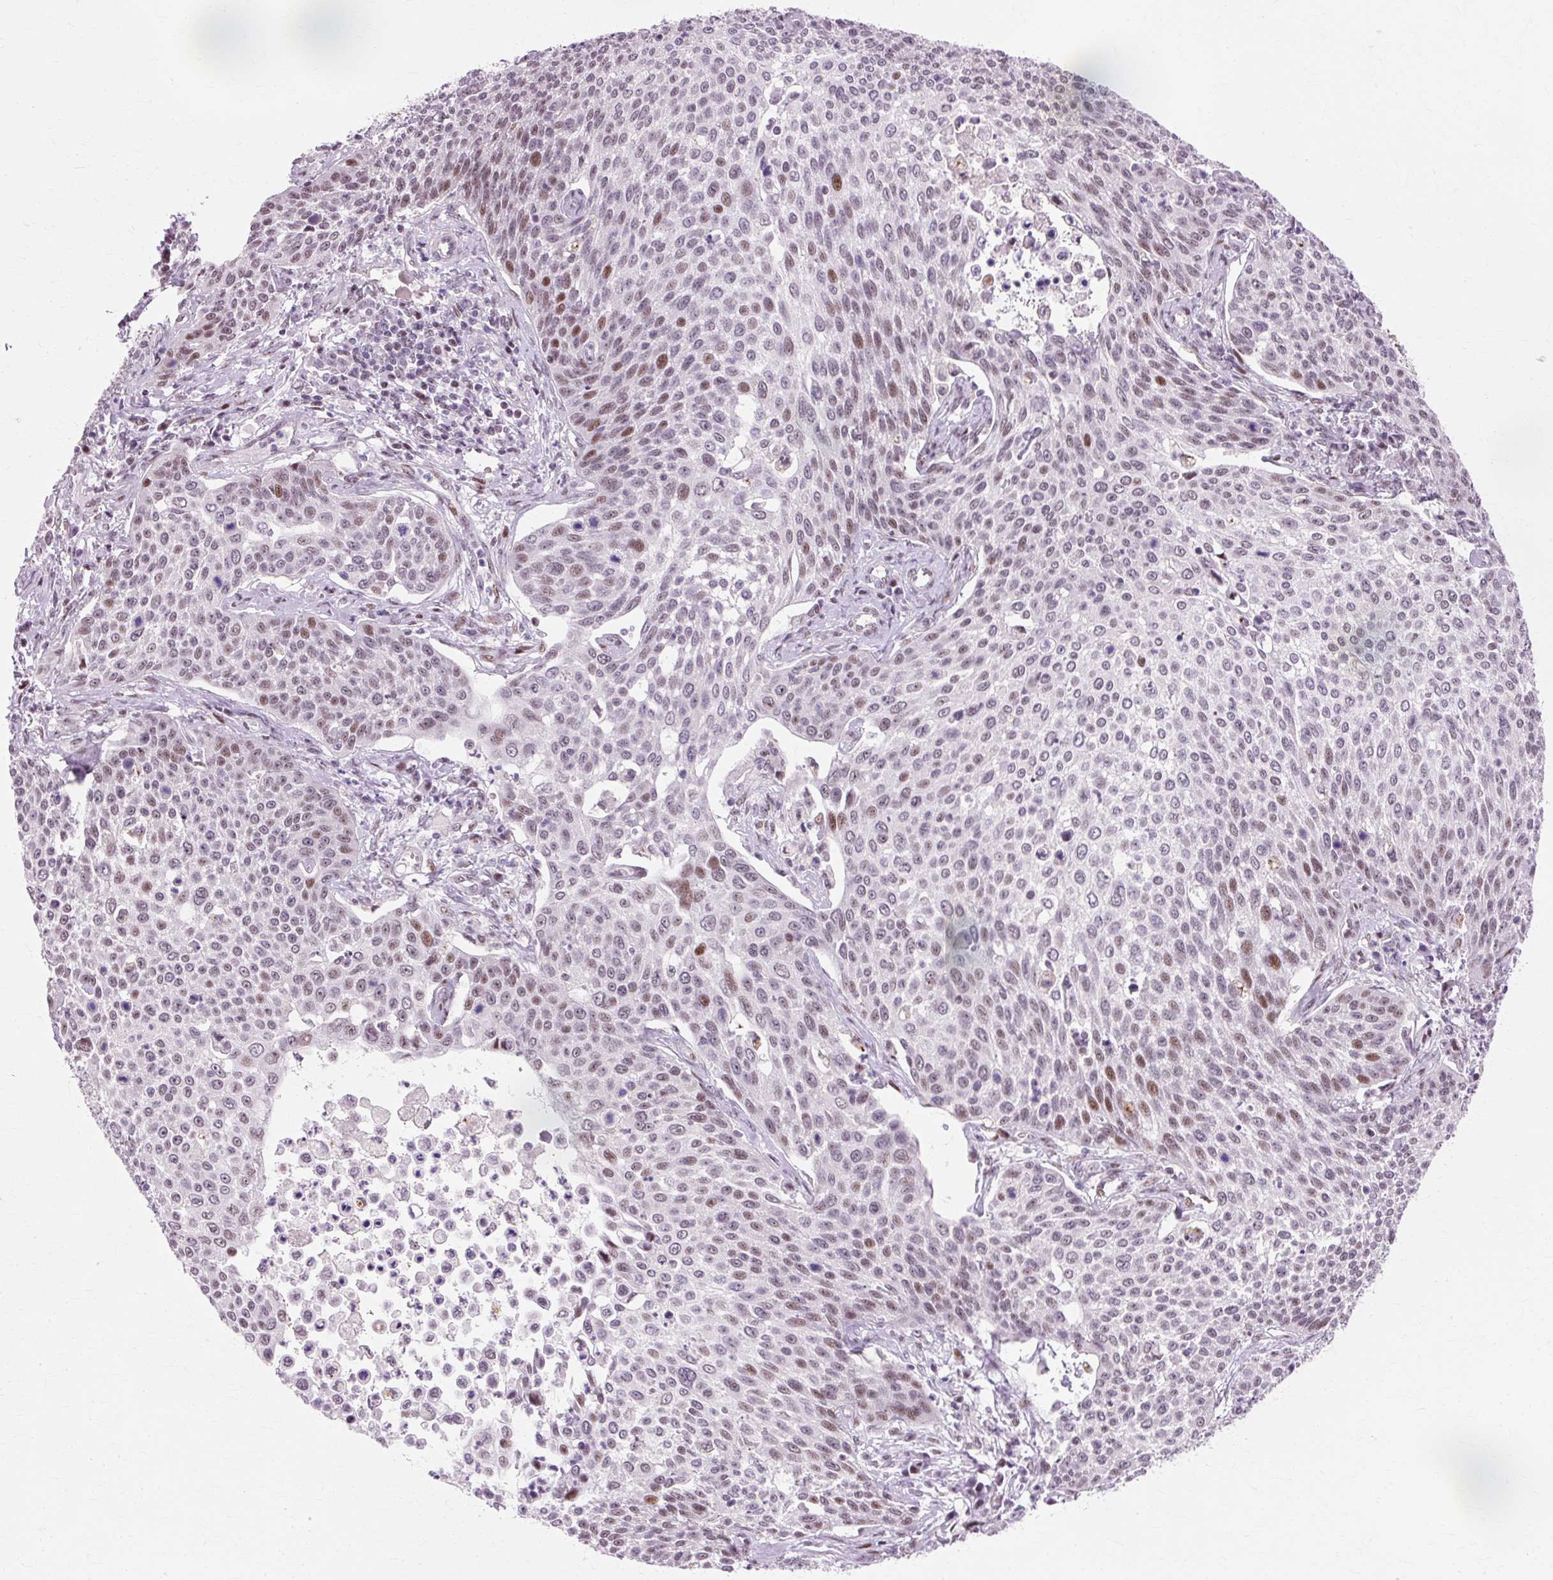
{"staining": {"intensity": "moderate", "quantity": "25%-75%", "location": "nuclear"}, "tissue": "cervical cancer", "cell_type": "Tumor cells", "image_type": "cancer", "snomed": [{"axis": "morphology", "description": "Squamous cell carcinoma, NOS"}, {"axis": "topography", "description": "Cervix"}], "caption": "A brown stain labels moderate nuclear positivity of a protein in cervical cancer (squamous cell carcinoma) tumor cells.", "gene": "MACROD2", "patient": {"sex": "female", "age": 34}}